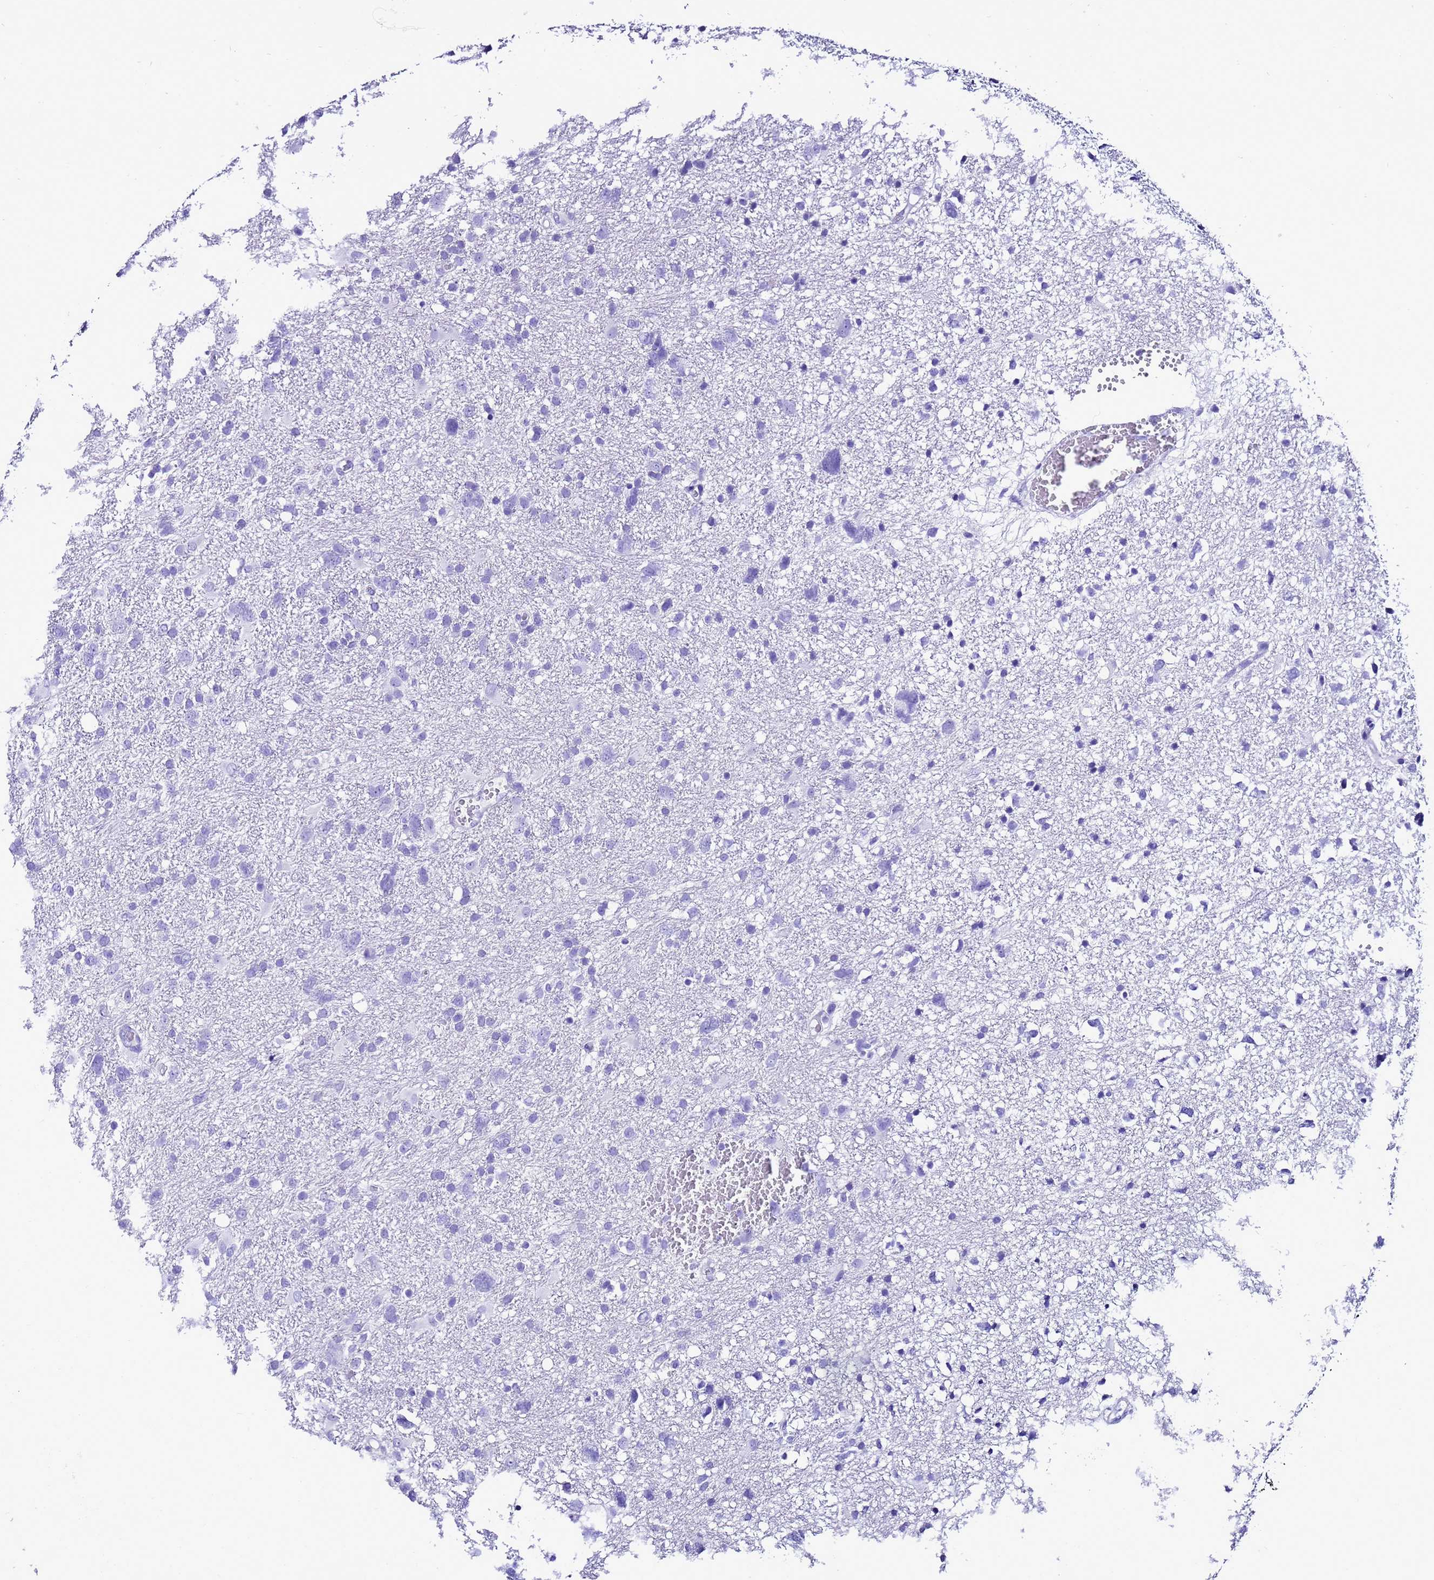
{"staining": {"intensity": "negative", "quantity": "none", "location": "none"}, "tissue": "glioma", "cell_type": "Tumor cells", "image_type": "cancer", "snomed": [{"axis": "morphology", "description": "Glioma, malignant, High grade"}, {"axis": "topography", "description": "Brain"}], "caption": "Immunohistochemical staining of glioma exhibits no significant staining in tumor cells.", "gene": "UGT2B10", "patient": {"sex": "male", "age": 61}}